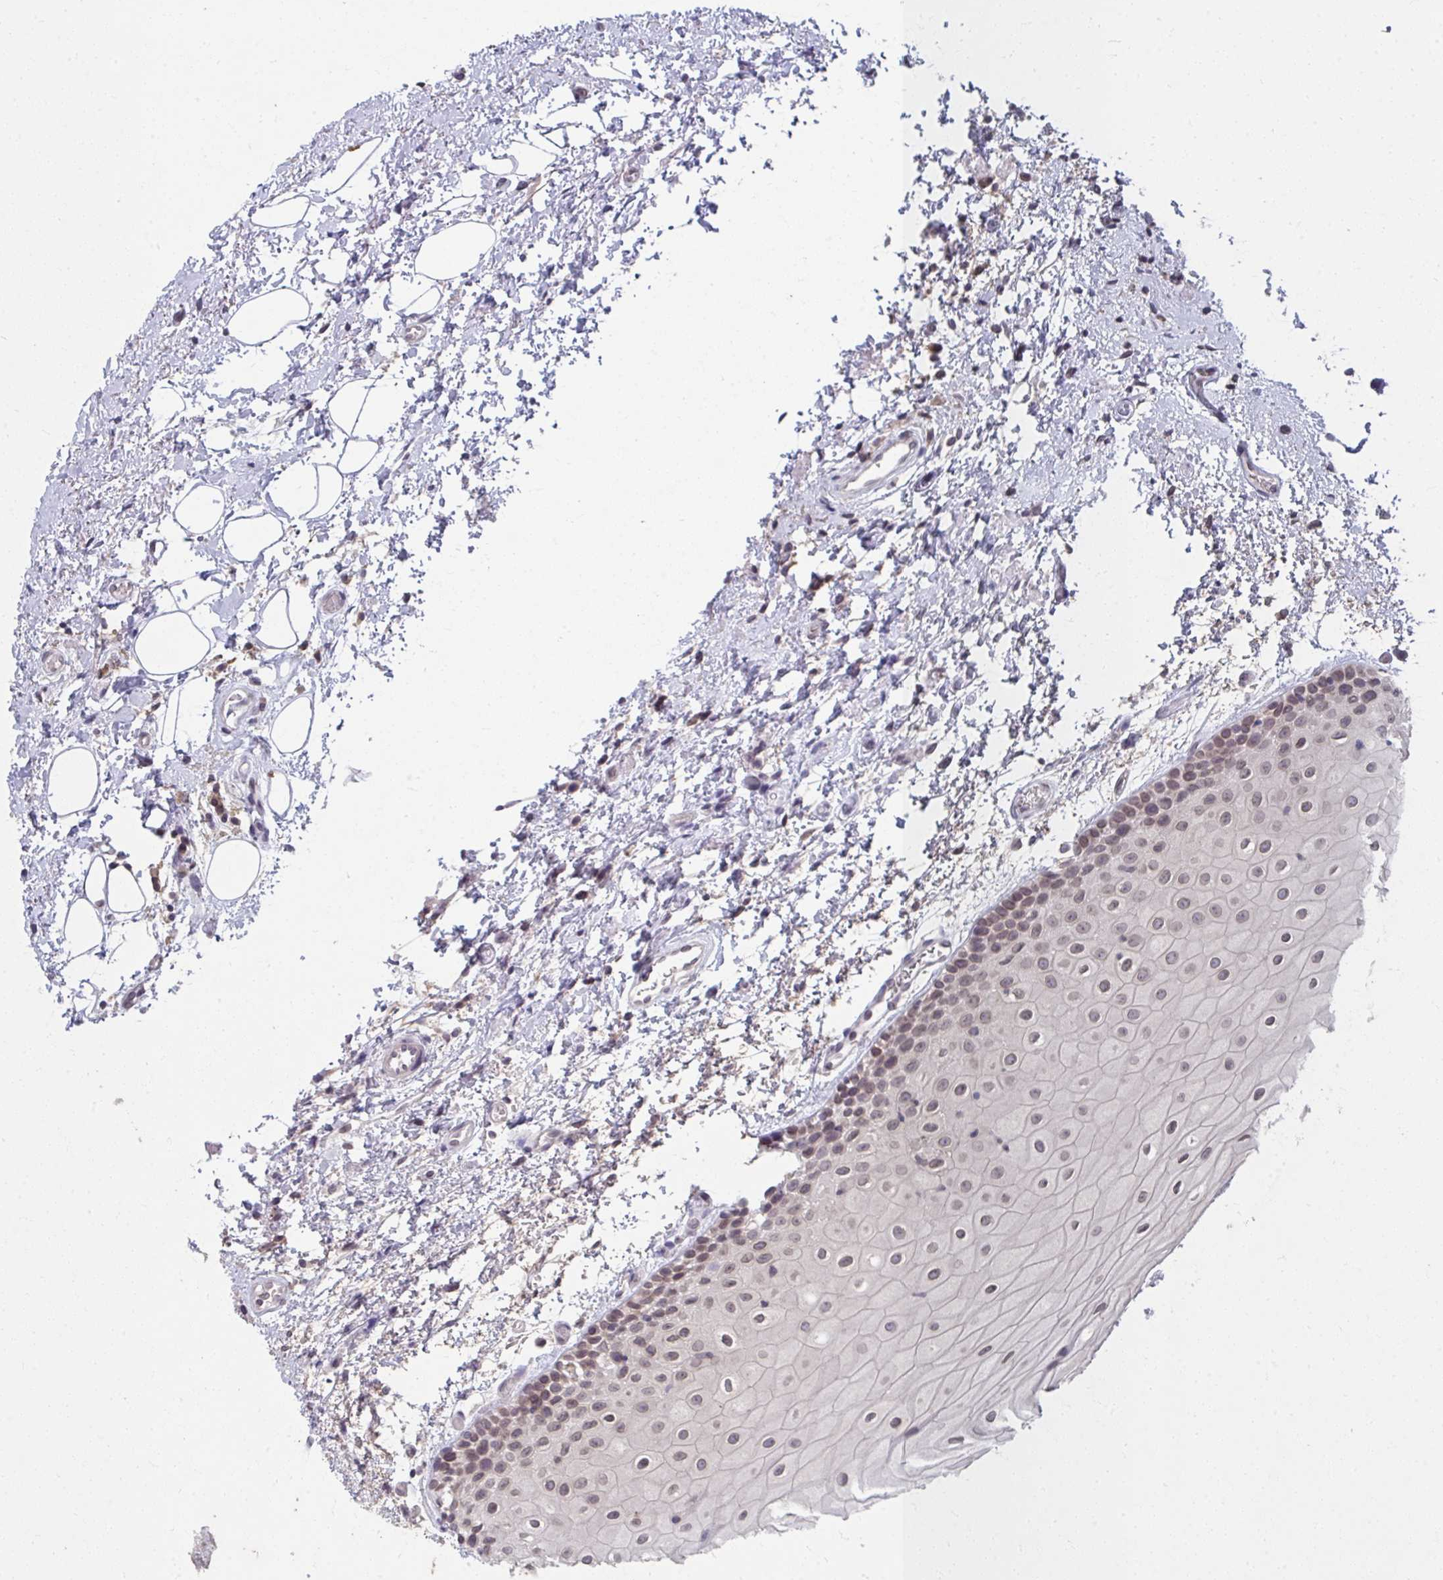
{"staining": {"intensity": "moderate", "quantity": ">75%", "location": "nuclear"}, "tissue": "oral mucosa", "cell_type": "Squamous epithelial cells", "image_type": "normal", "snomed": [{"axis": "morphology", "description": "Normal tissue, NOS"}, {"axis": "topography", "description": "Oral tissue"}], "caption": "Immunohistochemistry image of unremarkable oral mucosa: oral mucosa stained using immunohistochemistry demonstrates medium levels of moderate protein expression localized specifically in the nuclear of squamous epithelial cells, appearing as a nuclear brown color.", "gene": "NUP133", "patient": {"sex": "female", "age": 82}}